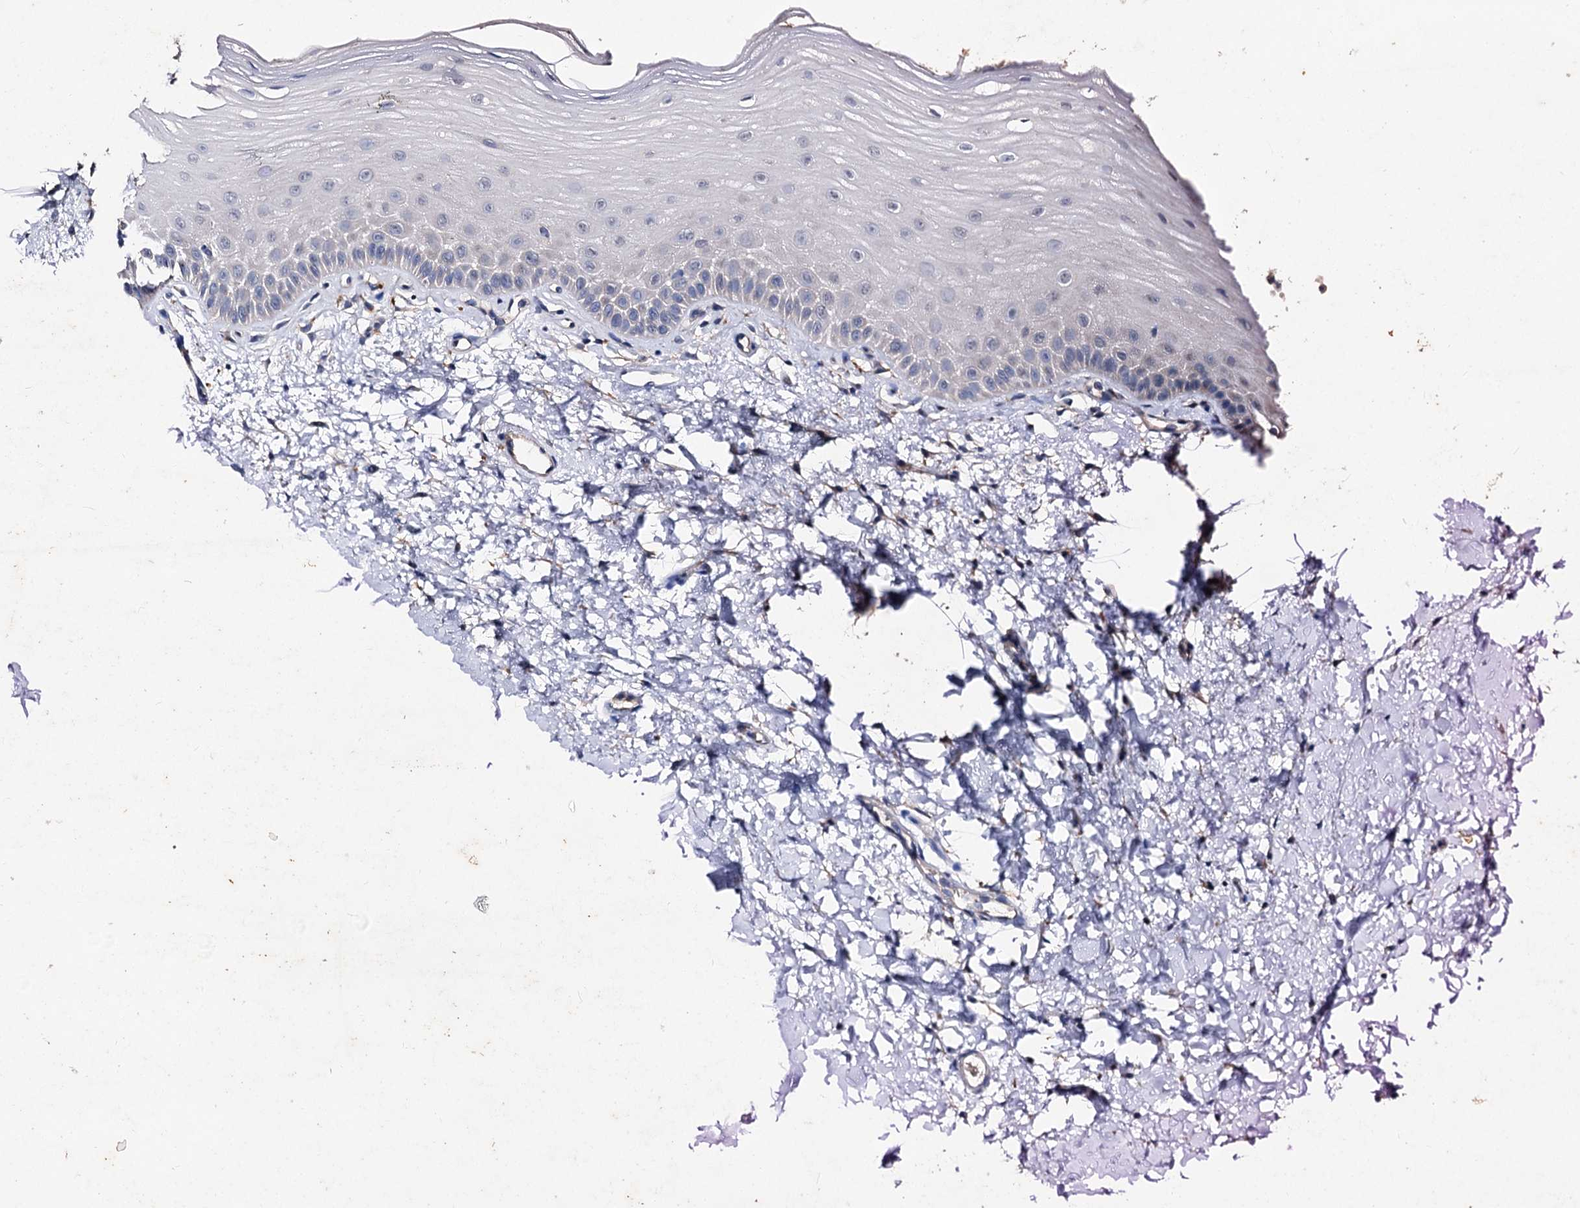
{"staining": {"intensity": "negative", "quantity": "none", "location": "none"}, "tissue": "oral mucosa", "cell_type": "Squamous epithelial cells", "image_type": "normal", "snomed": [{"axis": "morphology", "description": "Normal tissue, NOS"}, {"axis": "topography", "description": "Oral tissue"}], "caption": "Immunohistochemistry micrograph of benign oral mucosa: human oral mucosa stained with DAB (3,3'-diaminobenzidine) exhibits no significant protein positivity in squamous epithelial cells. The staining is performed using DAB brown chromogen with nuclei counter-stained in using hematoxylin.", "gene": "ATP9A", "patient": {"sex": "female", "age": 56}}